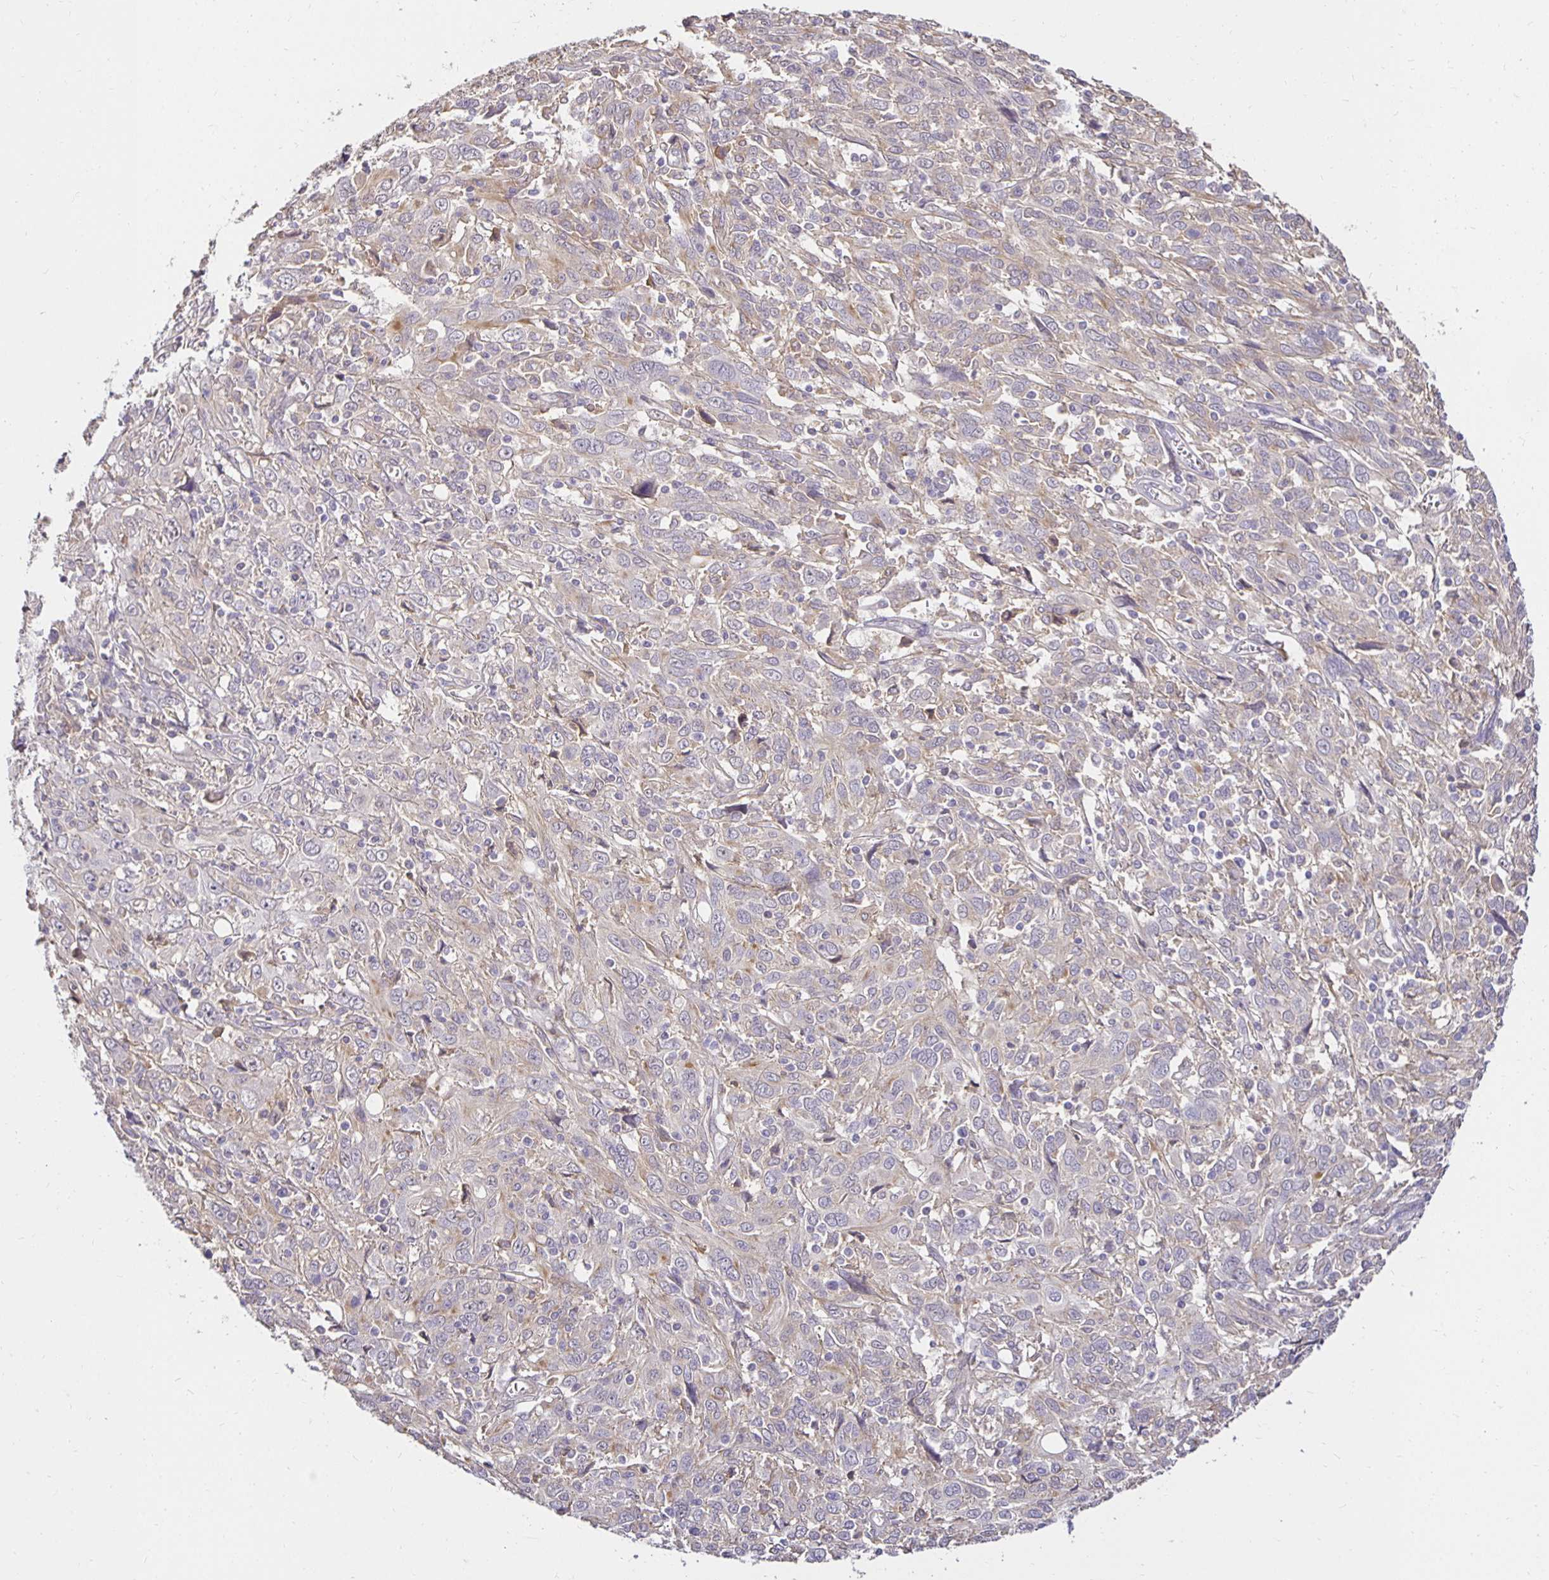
{"staining": {"intensity": "weak", "quantity": "<25%", "location": "cytoplasmic/membranous"}, "tissue": "cervical cancer", "cell_type": "Tumor cells", "image_type": "cancer", "snomed": [{"axis": "morphology", "description": "Squamous cell carcinoma, NOS"}, {"axis": "topography", "description": "Cervix"}], "caption": "Micrograph shows no protein positivity in tumor cells of squamous cell carcinoma (cervical) tissue.", "gene": "PNPLA3", "patient": {"sex": "female", "age": 46}}